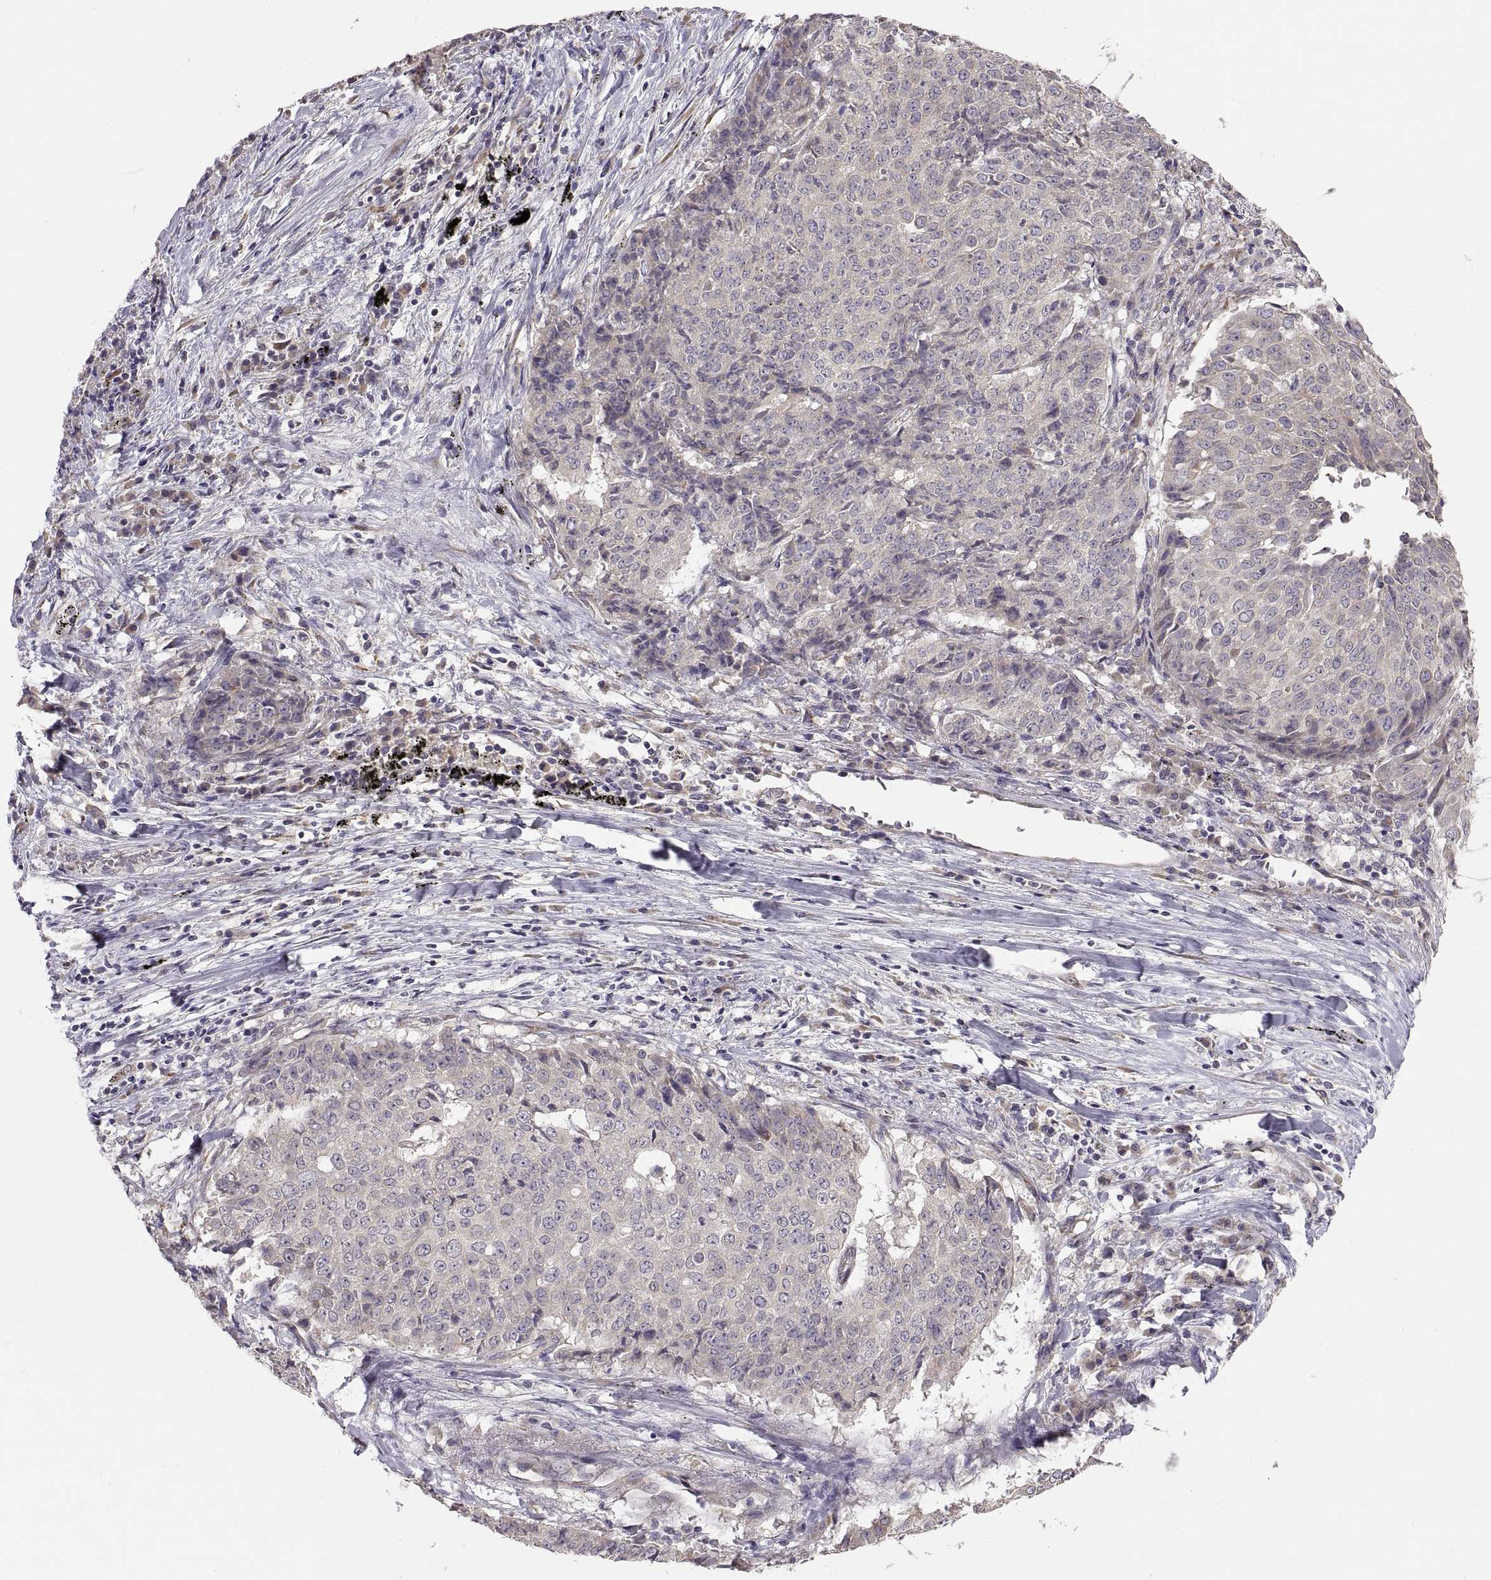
{"staining": {"intensity": "negative", "quantity": "none", "location": "none"}, "tissue": "lung cancer", "cell_type": "Tumor cells", "image_type": "cancer", "snomed": [{"axis": "morphology", "description": "Normal tissue, NOS"}, {"axis": "morphology", "description": "Squamous cell carcinoma, NOS"}, {"axis": "topography", "description": "Bronchus"}, {"axis": "topography", "description": "Lung"}], "caption": "IHC histopathology image of human lung cancer (squamous cell carcinoma) stained for a protein (brown), which exhibits no staining in tumor cells.", "gene": "ACSBG2", "patient": {"sex": "male", "age": 64}}